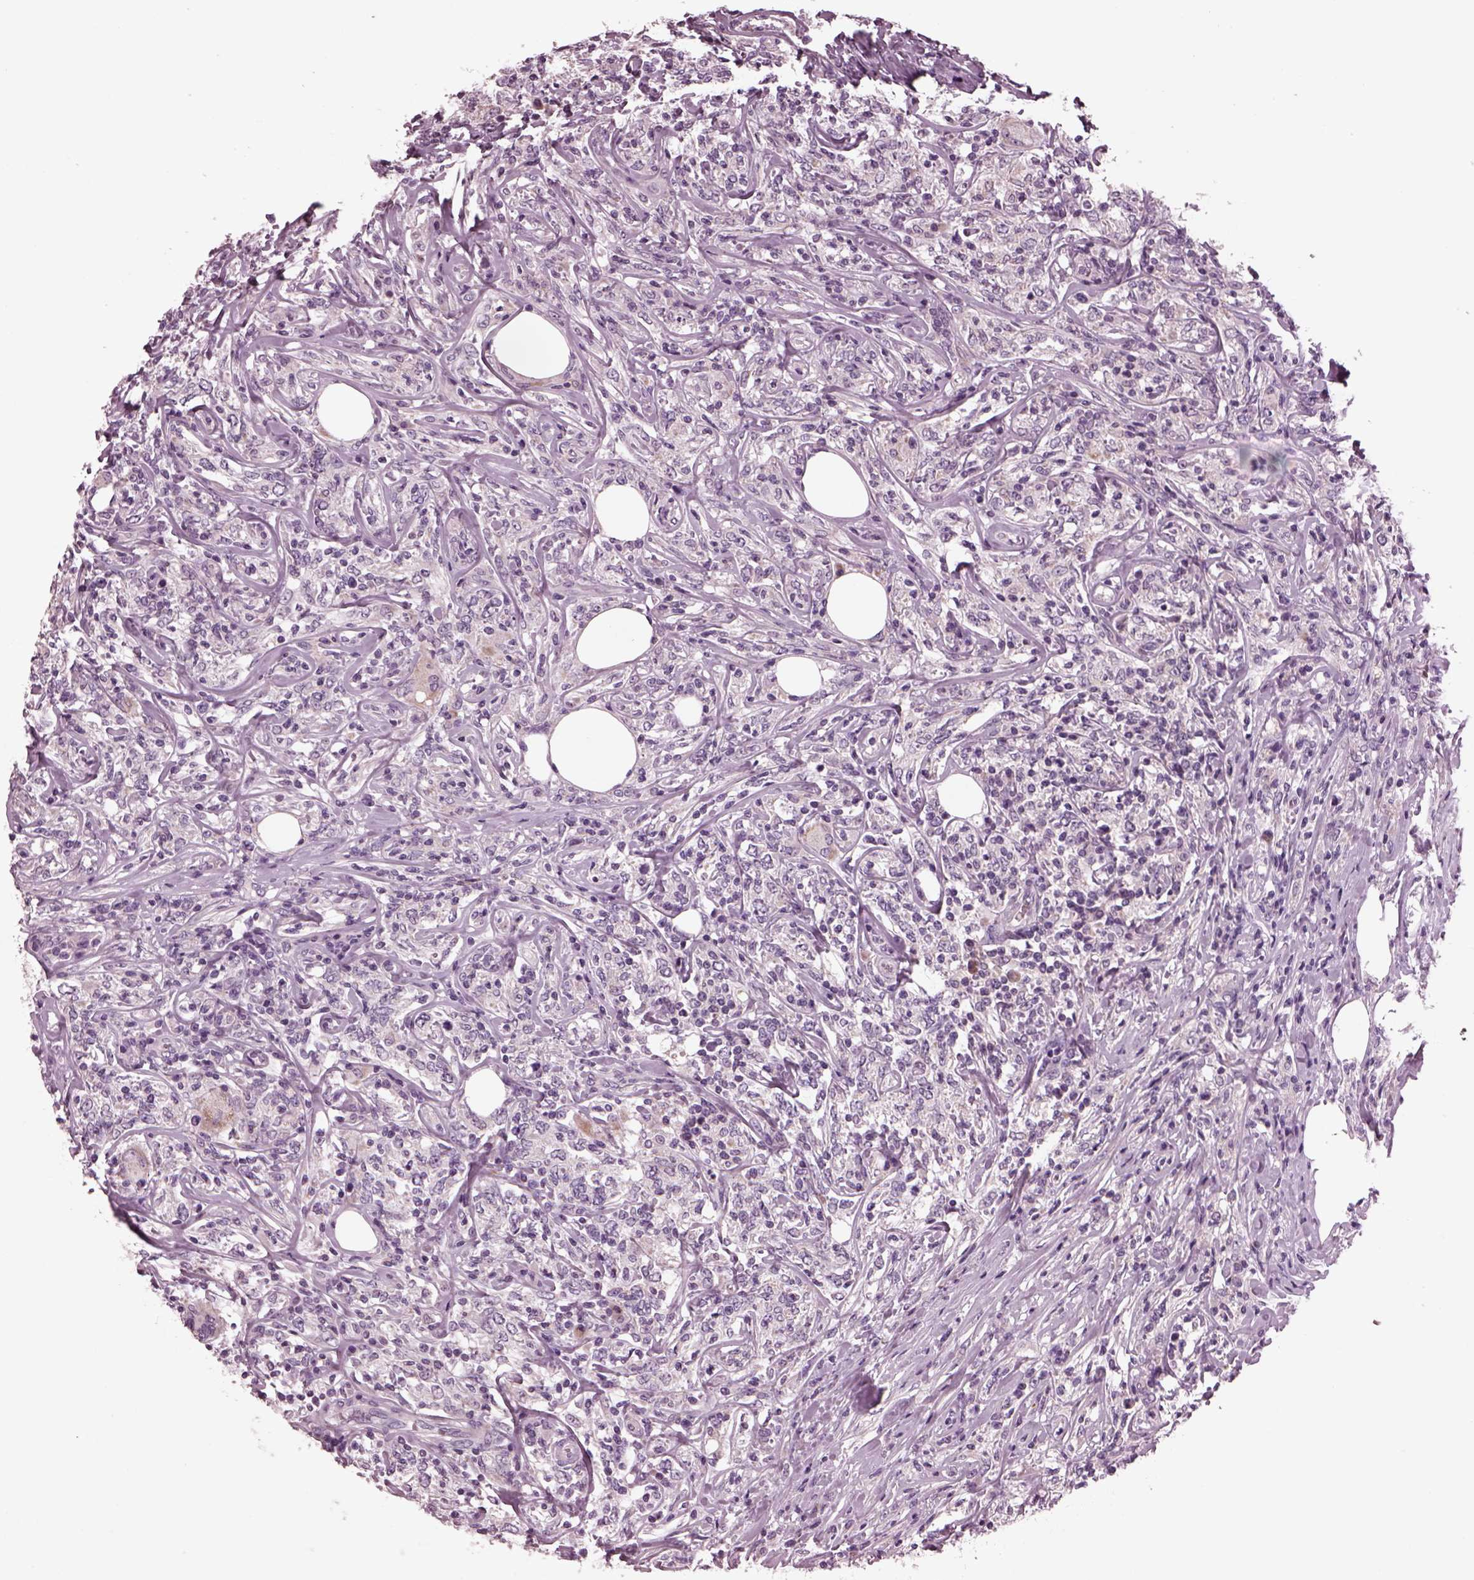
{"staining": {"intensity": "negative", "quantity": "none", "location": "none"}, "tissue": "lymphoma", "cell_type": "Tumor cells", "image_type": "cancer", "snomed": [{"axis": "morphology", "description": "Malignant lymphoma, non-Hodgkin's type, High grade"}, {"axis": "topography", "description": "Lymph node"}], "caption": "An immunohistochemistry photomicrograph of lymphoma is shown. There is no staining in tumor cells of lymphoma.", "gene": "AP4M1", "patient": {"sex": "female", "age": 84}}